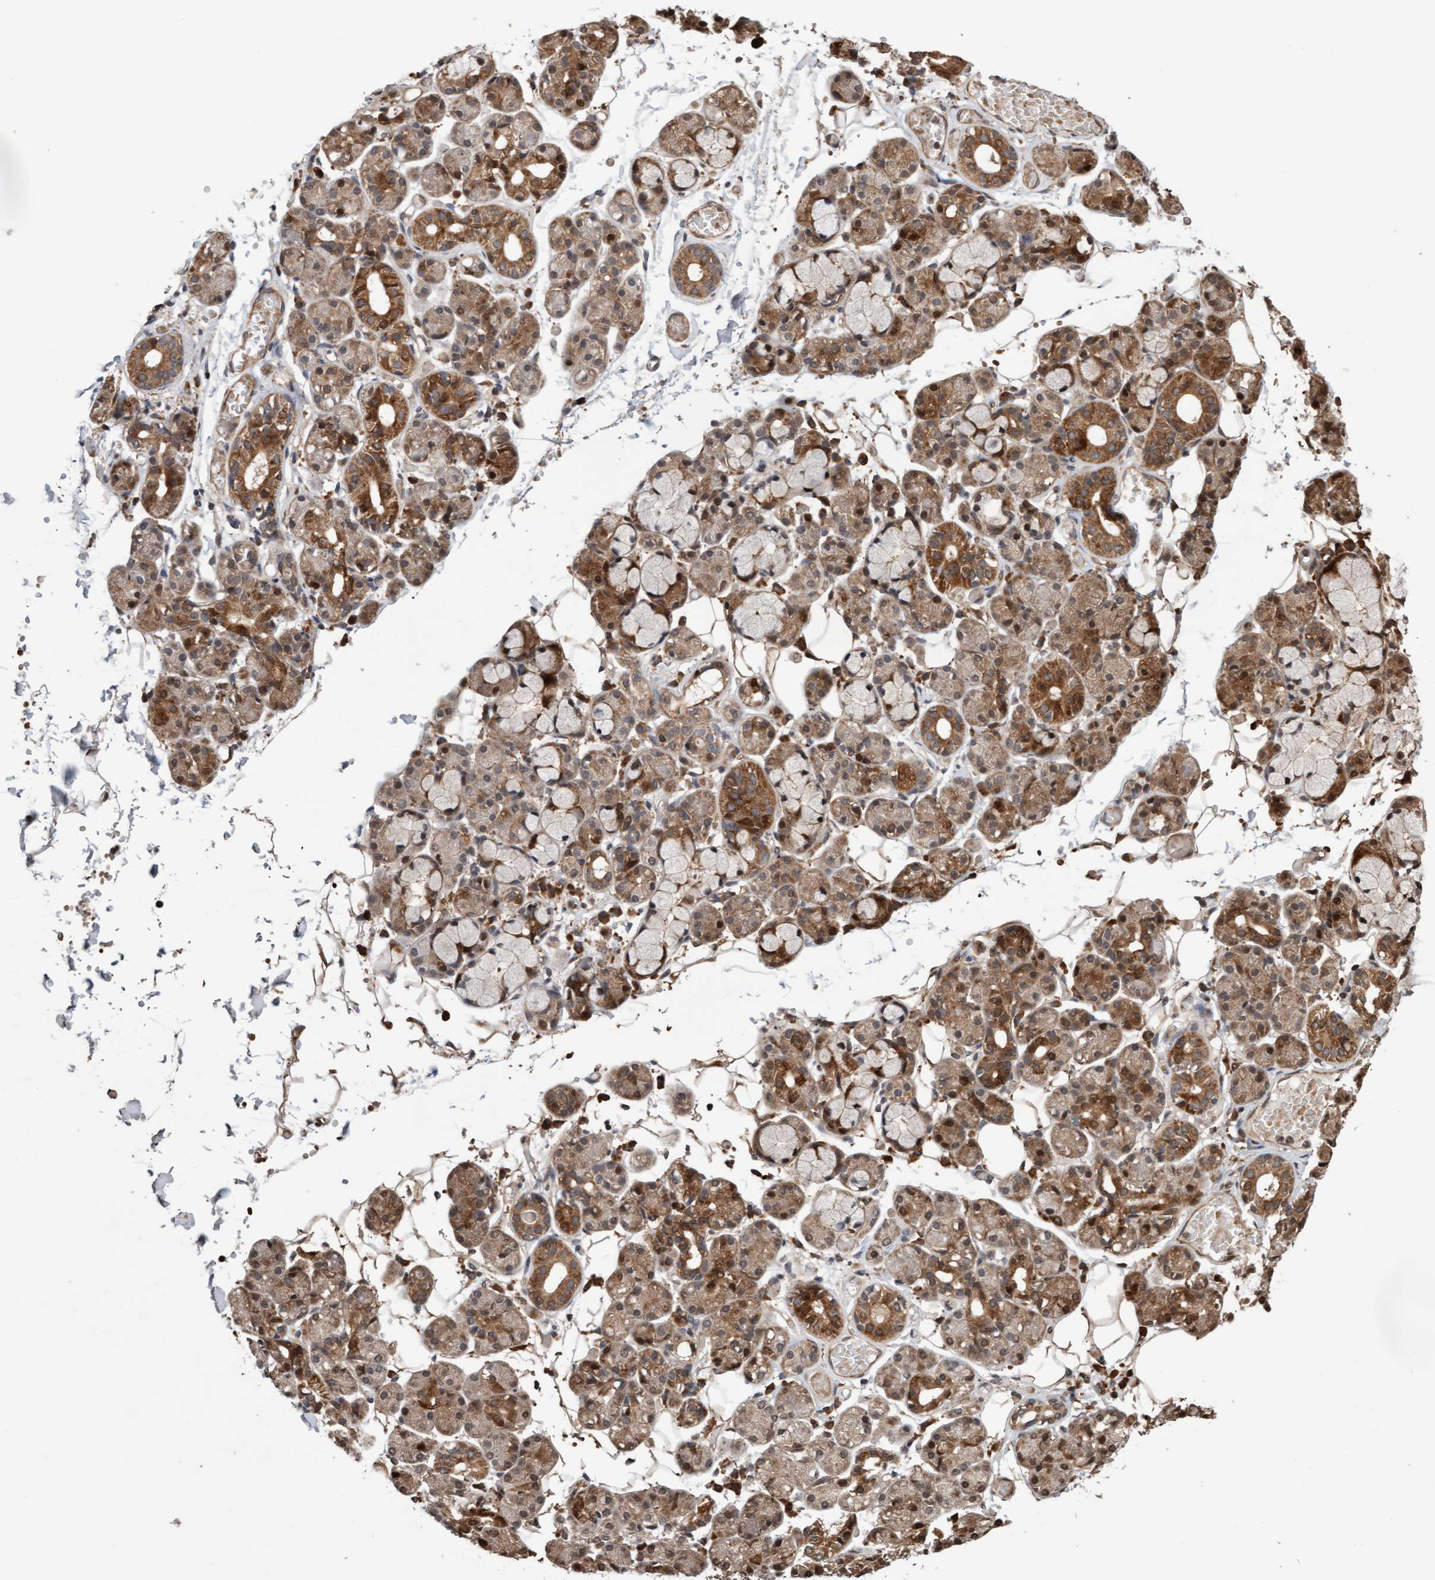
{"staining": {"intensity": "moderate", "quantity": ">75%", "location": "cytoplasmic/membranous"}, "tissue": "salivary gland", "cell_type": "Glandular cells", "image_type": "normal", "snomed": [{"axis": "morphology", "description": "Normal tissue, NOS"}, {"axis": "topography", "description": "Salivary gland"}], "caption": "IHC image of unremarkable salivary gland: salivary gland stained using immunohistochemistry (IHC) demonstrates medium levels of moderate protein expression localized specifically in the cytoplasmic/membranous of glandular cells, appearing as a cytoplasmic/membranous brown color.", "gene": "PECR", "patient": {"sex": "male", "age": 63}}